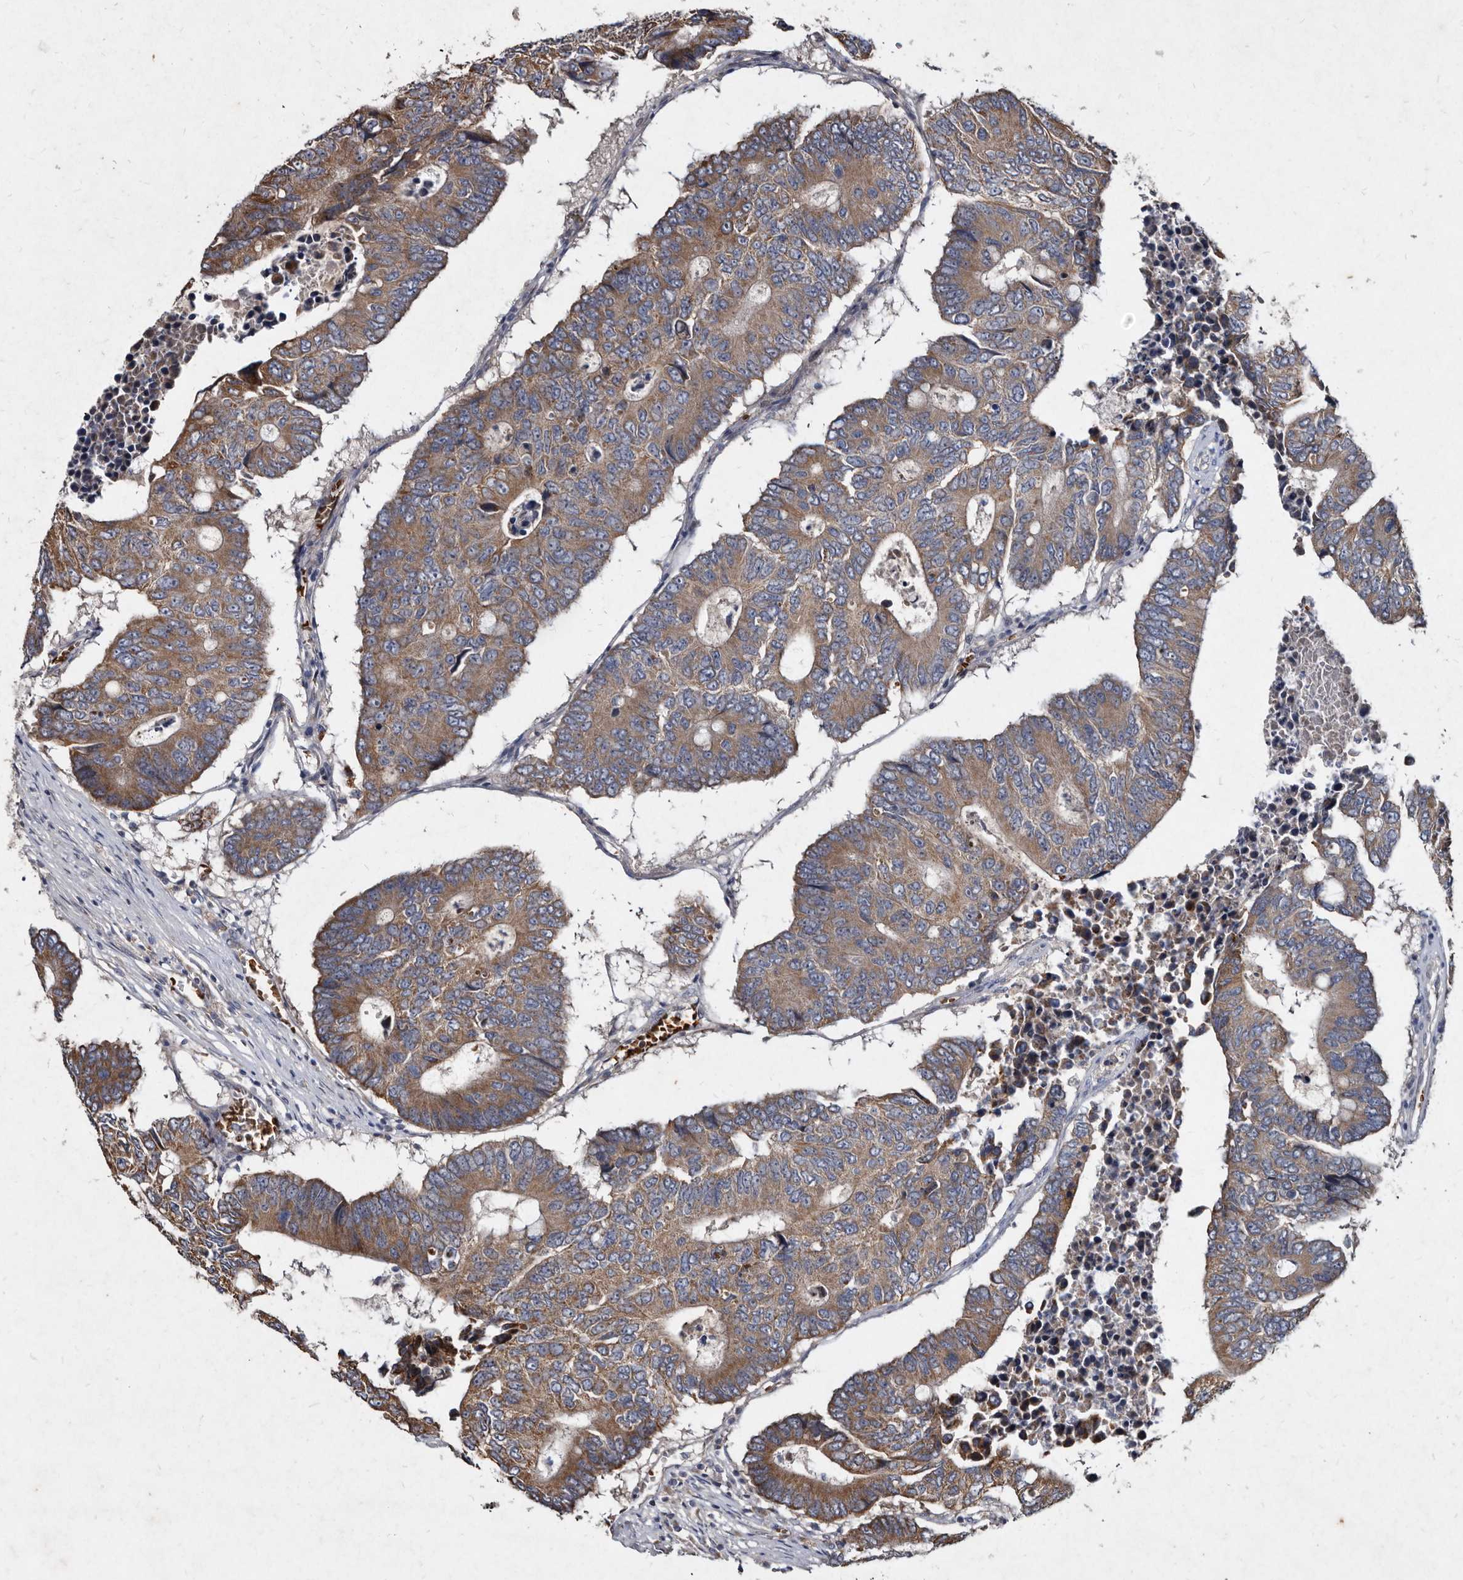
{"staining": {"intensity": "moderate", "quantity": ">75%", "location": "cytoplasmic/membranous"}, "tissue": "colorectal cancer", "cell_type": "Tumor cells", "image_type": "cancer", "snomed": [{"axis": "morphology", "description": "Adenocarcinoma, NOS"}, {"axis": "topography", "description": "Colon"}], "caption": "Immunohistochemistry (IHC) photomicrograph of neoplastic tissue: colorectal cancer (adenocarcinoma) stained using immunohistochemistry reveals medium levels of moderate protein expression localized specifically in the cytoplasmic/membranous of tumor cells, appearing as a cytoplasmic/membranous brown color.", "gene": "YPEL3", "patient": {"sex": "male", "age": 87}}